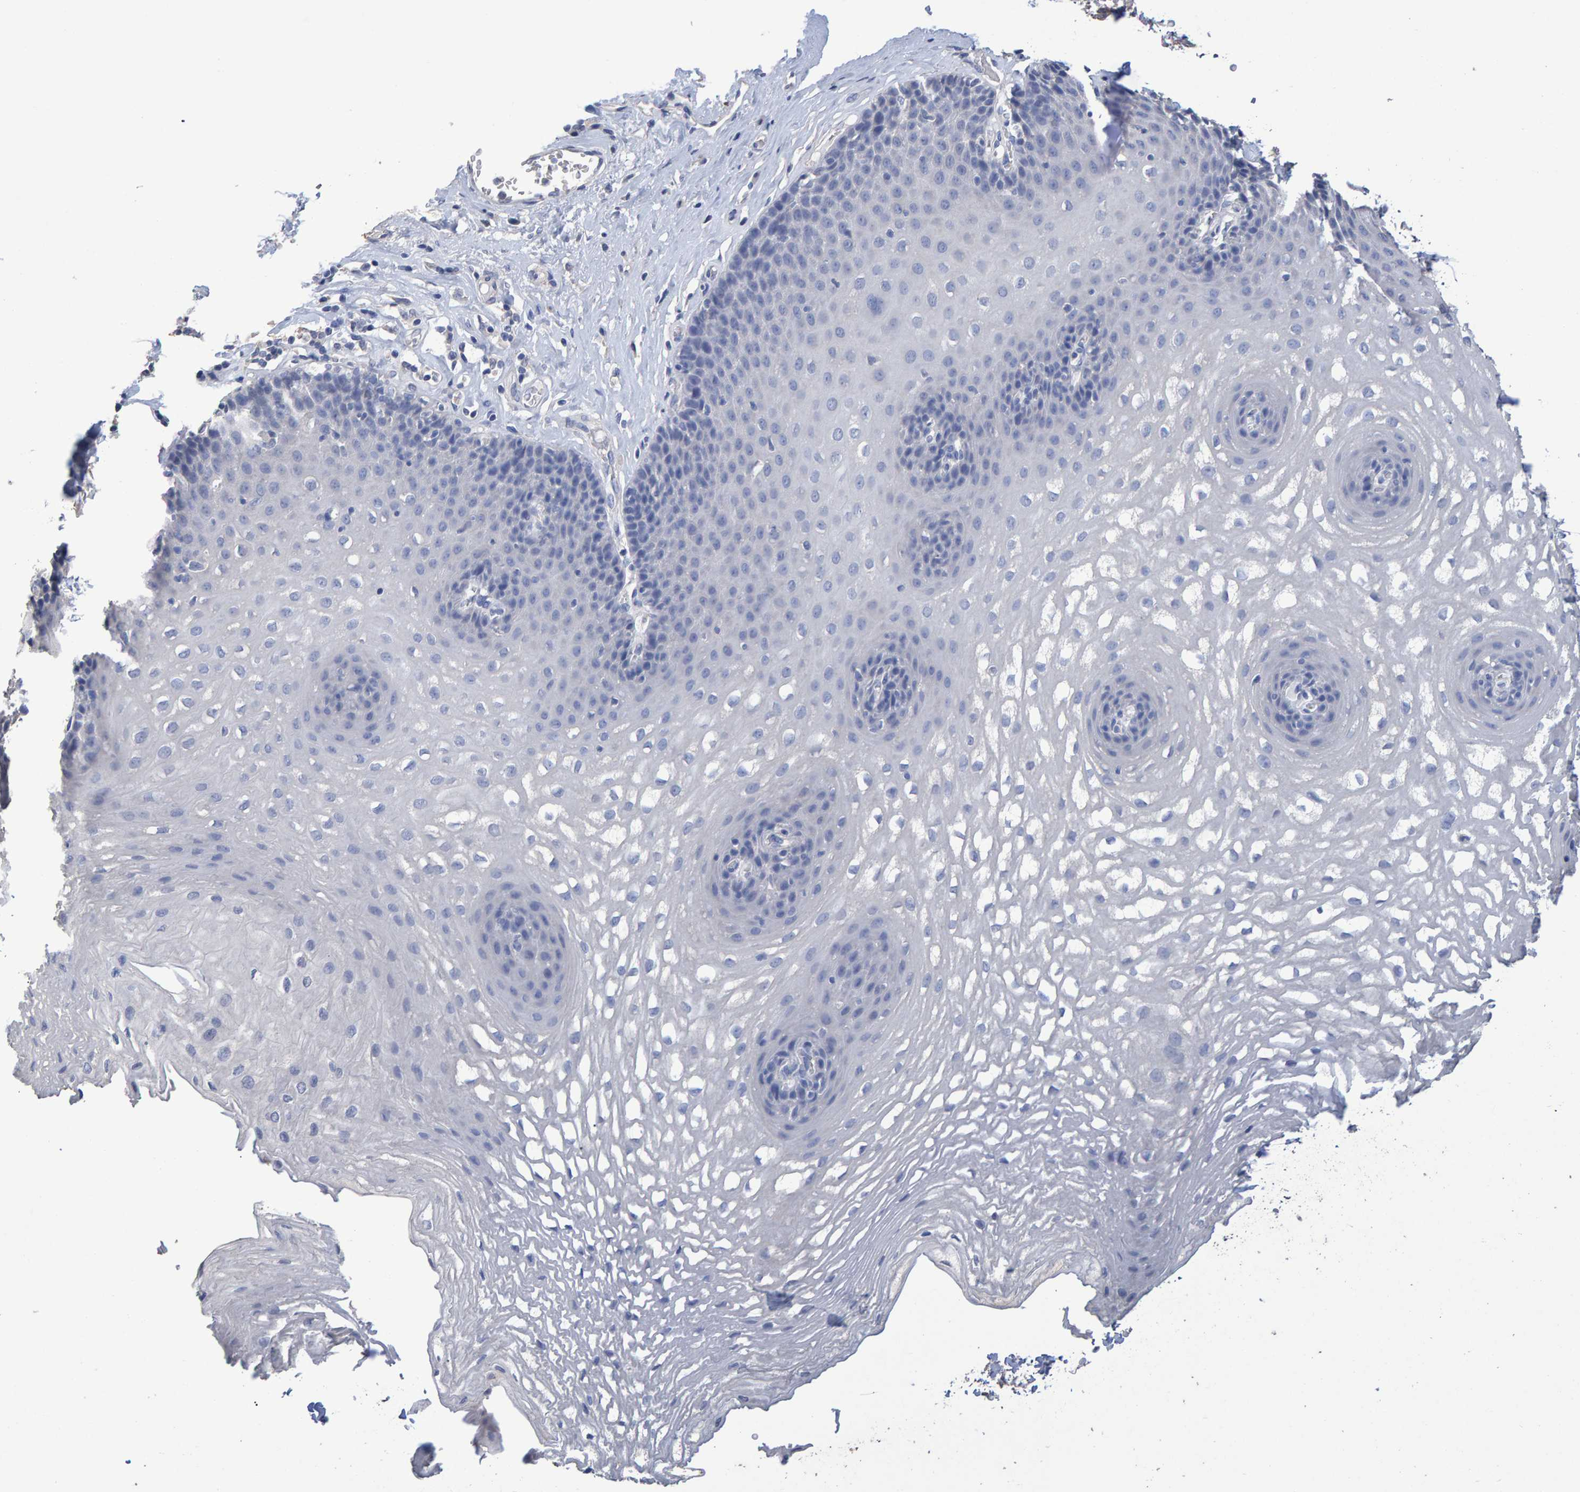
{"staining": {"intensity": "negative", "quantity": "none", "location": "none"}, "tissue": "esophagus", "cell_type": "Squamous epithelial cells", "image_type": "normal", "snomed": [{"axis": "morphology", "description": "Normal tissue, NOS"}, {"axis": "topography", "description": "Esophagus"}], "caption": "DAB (3,3'-diaminobenzidine) immunohistochemical staining of normal human esophagus reveals no significant staining in squamous epithelial cells. (Immunohistochemistry, brightfield microscopy, high magnification).", "gene": "HEMGN", "patient": {"sex": "female", "age": 66}}